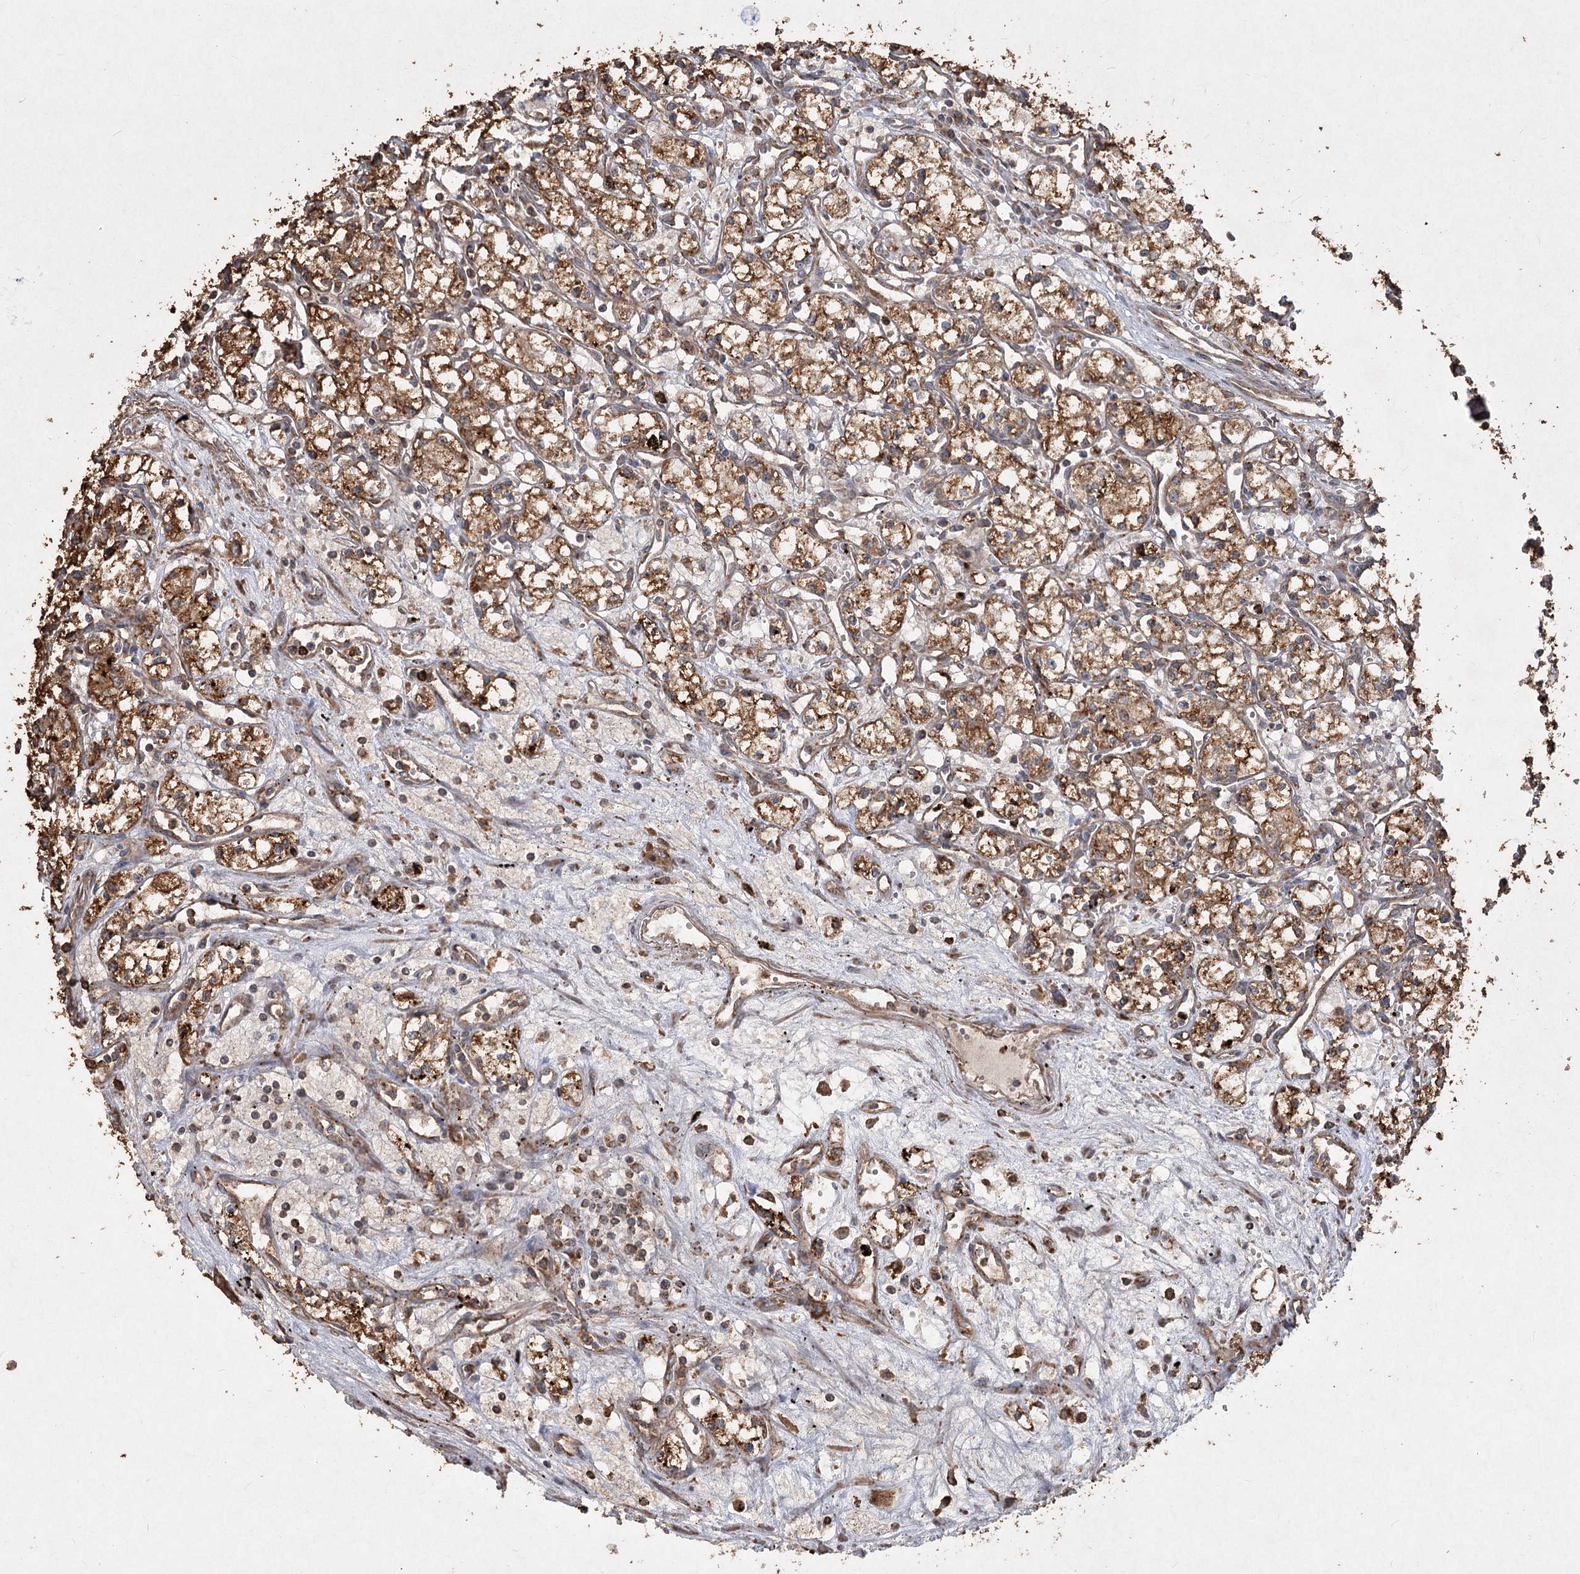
{"staining": {"intensity": "moderate", "quantity": ">75%", "location": "cytoplasmic/membranous"}, "tissue": "renal cancer", "cell_type": "Tumor cells", "image_type": "cancer", "snomed": [{"axis": "morphology", "description": "Adenocarcinoma, NOS"}, {"axis": "topography", "description": "Kidney"}], "caption": "The image displays immunohistochemical staining of adenocarcinoma (renal). There is moderate cytoplasmic/membranous positivity is seen in about >75% of tumor cells.", "gene": "PIK3C2A", "patient": {"sex": "male", "age": 59}}